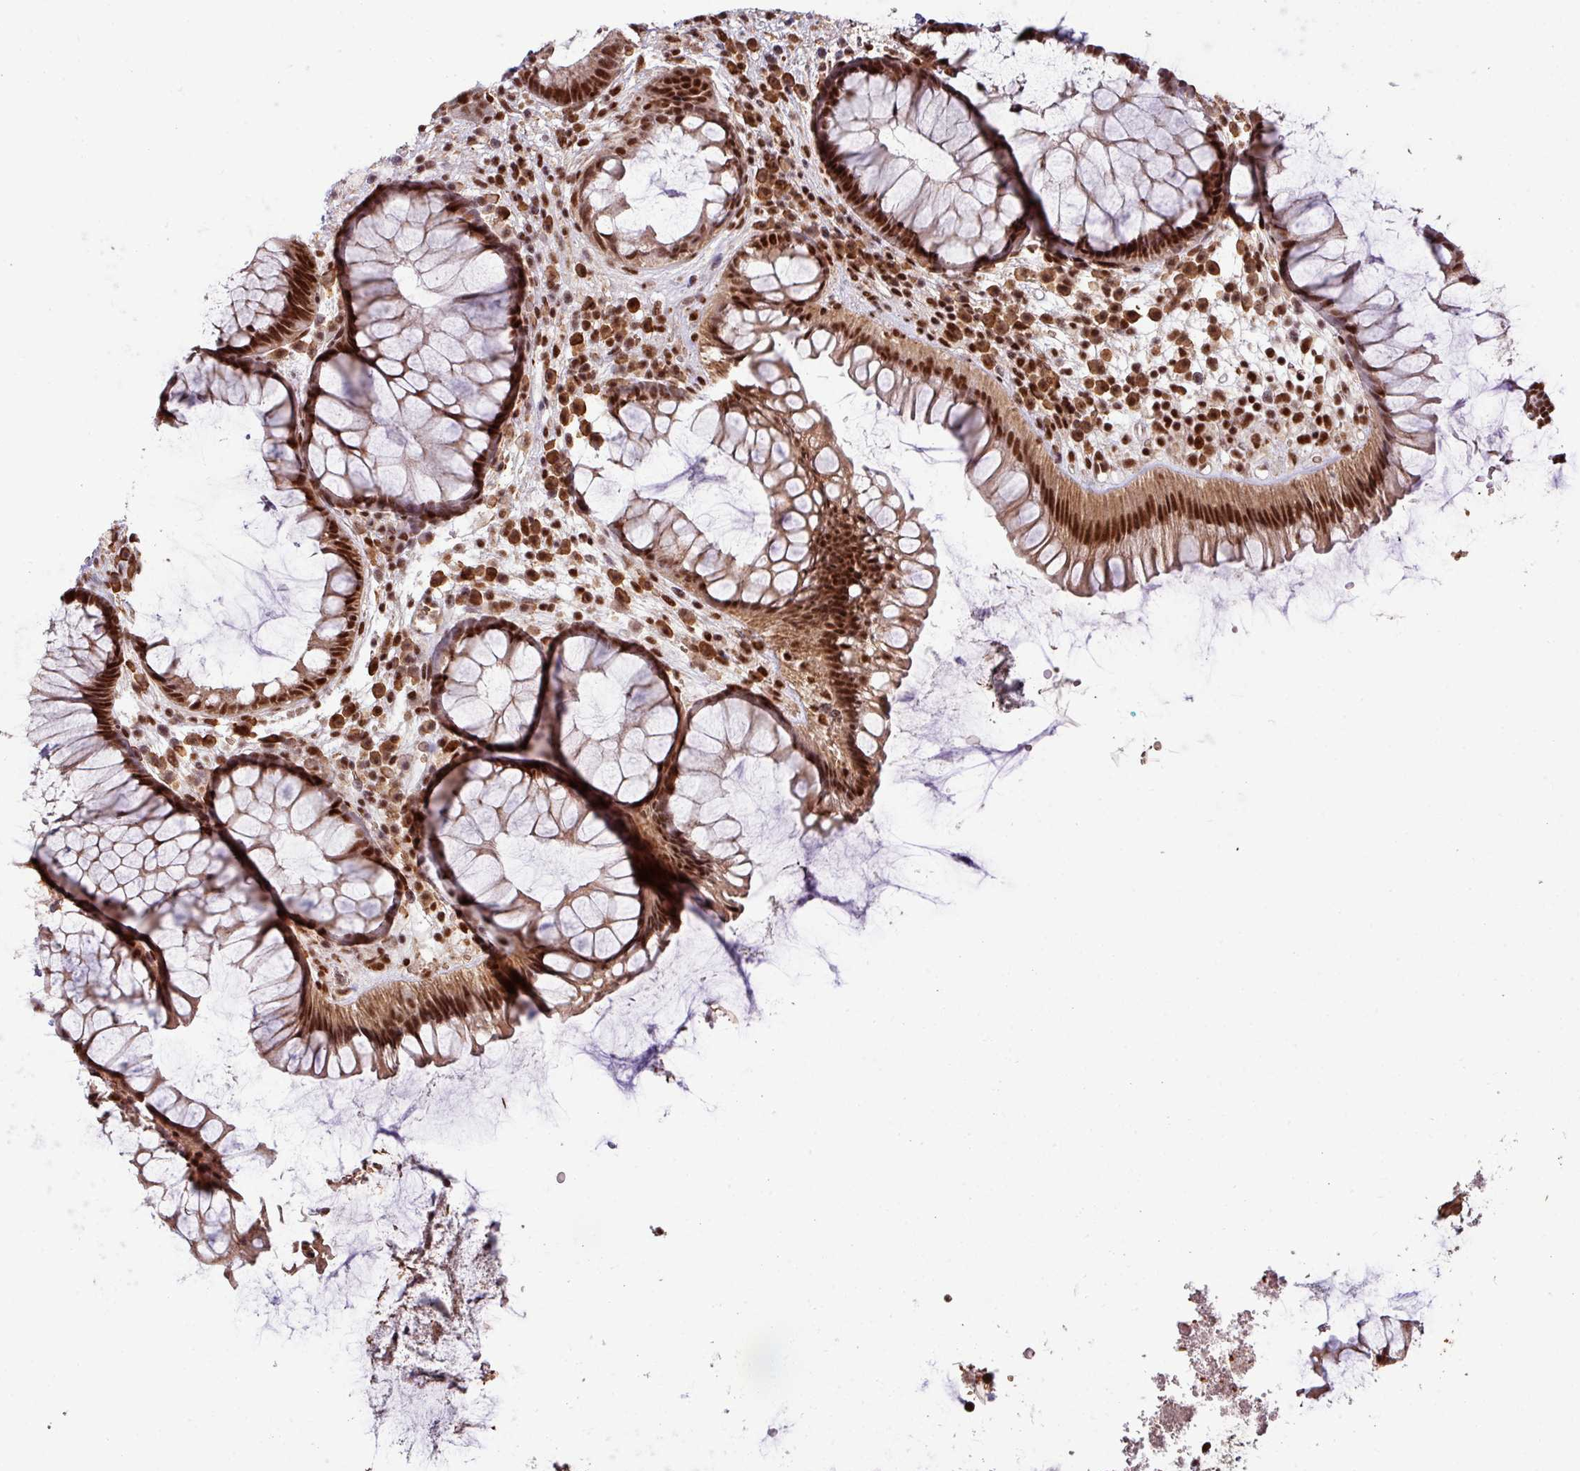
{"staining": {"intensity": "strong", "quantity": ">75%", "location": "nuclear"}, "tissue": "rectum", "cell_type": "Glandular cells", "image_type": "normal", "snomed": [{"axis": "morphology", "description": "Normal tissue, NOS"}, {"axis": "topography", "description": "Rectum"}], "caption": "Strong nuclear expression for a protein is appreciated in about >75% of glandular cells of unremarkable rectum using IHC.", "gene": "PHF23", "patient": {"sex": "male", "age": 51}}